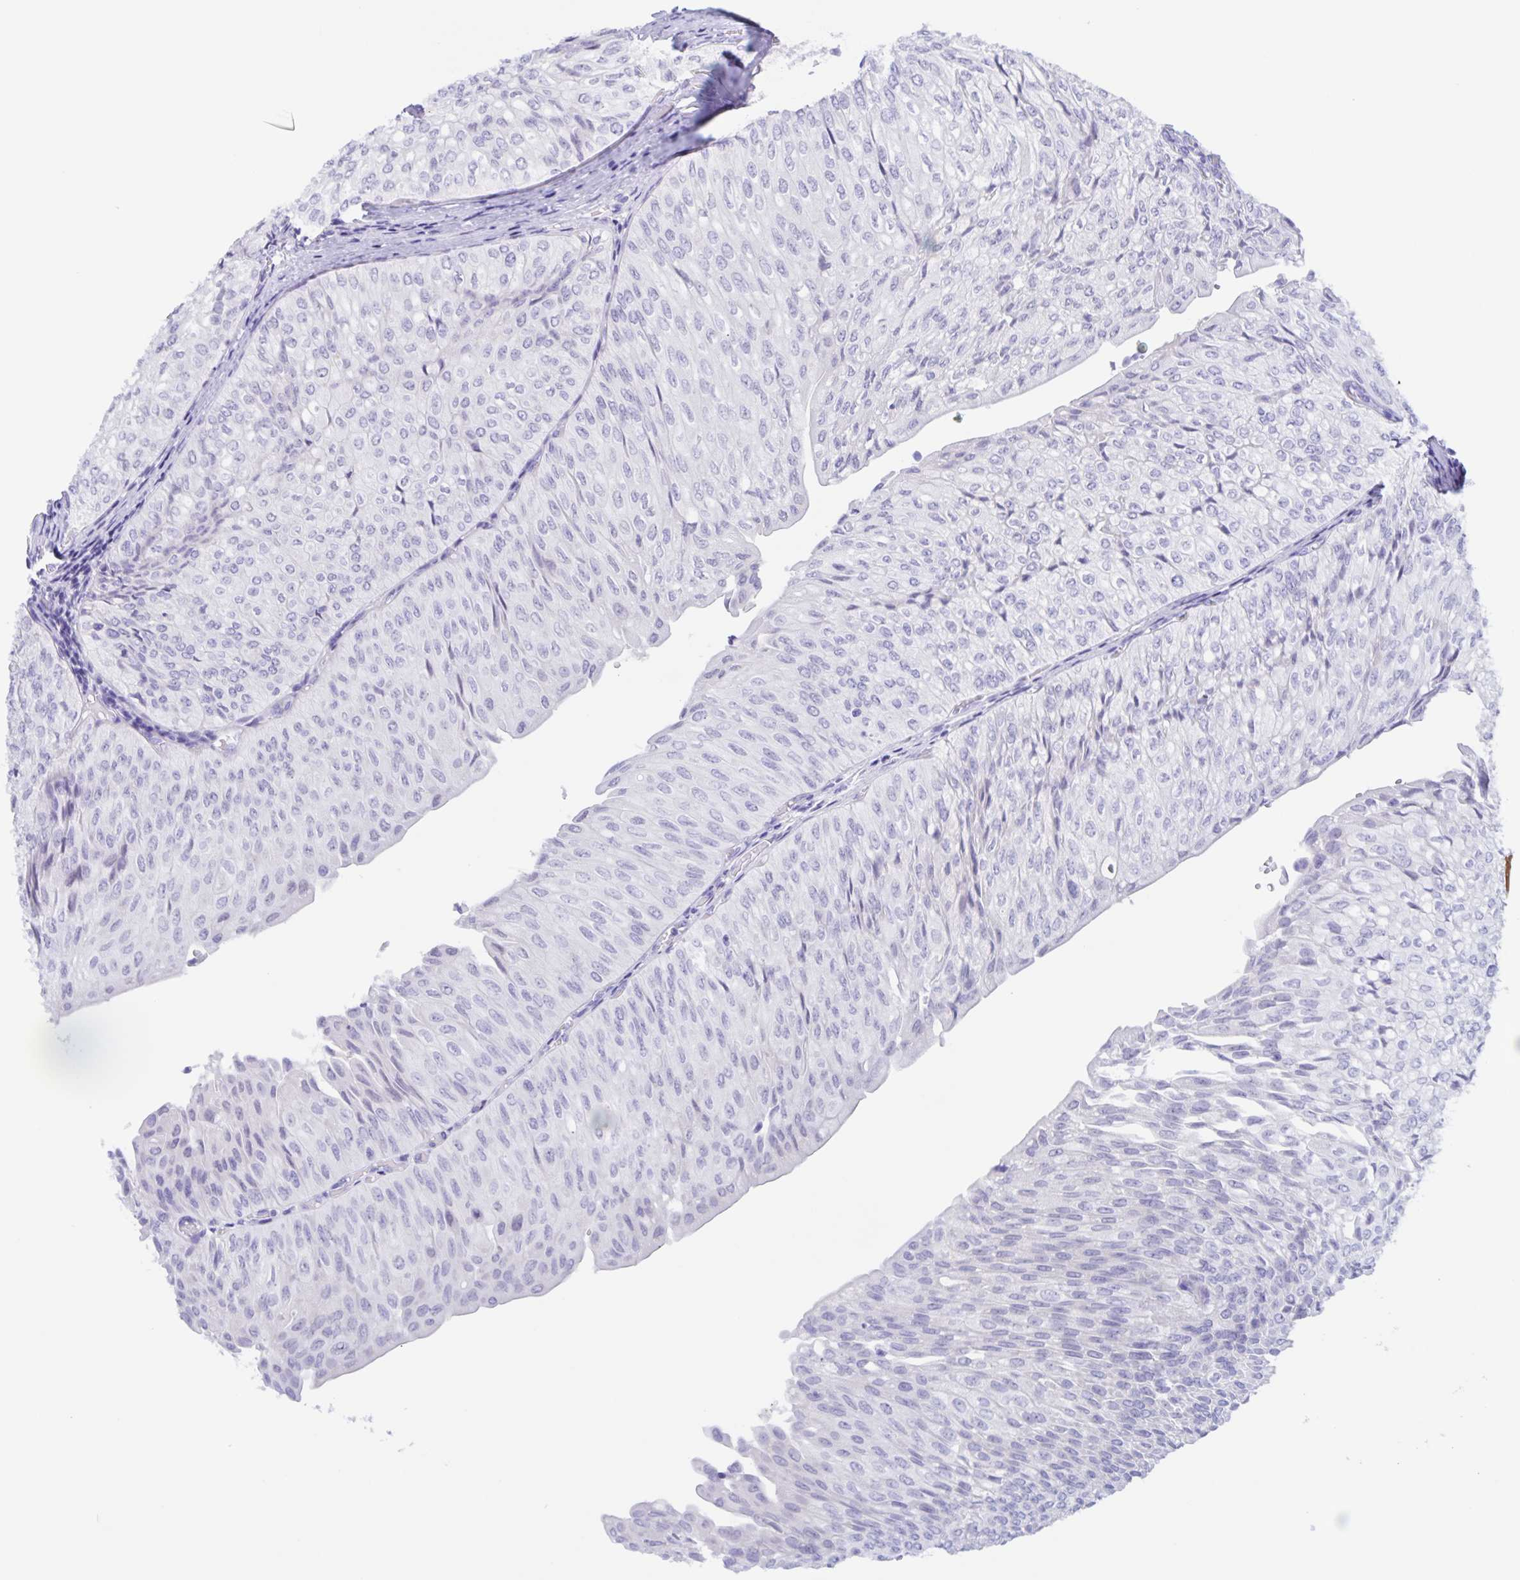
{"staining": {"intensity": "negative", "quantity": "none", "location": "none"}, "tissue": "urothelial cancer", "cell_type": "Tumor cells", "image_type": "cancer", "snomed": [{"axis": "morphology", "description": "Urothelial carcinoma, NOS"}, {"axis": "topography", "description": "Urinary bladder"}], "caption": "Photomicrograph shows no protein expression in tumor cells of urothelial cancer tissue.", "gene": "TGIF2LX", "patient": {"sex": "male", "age": 62}}